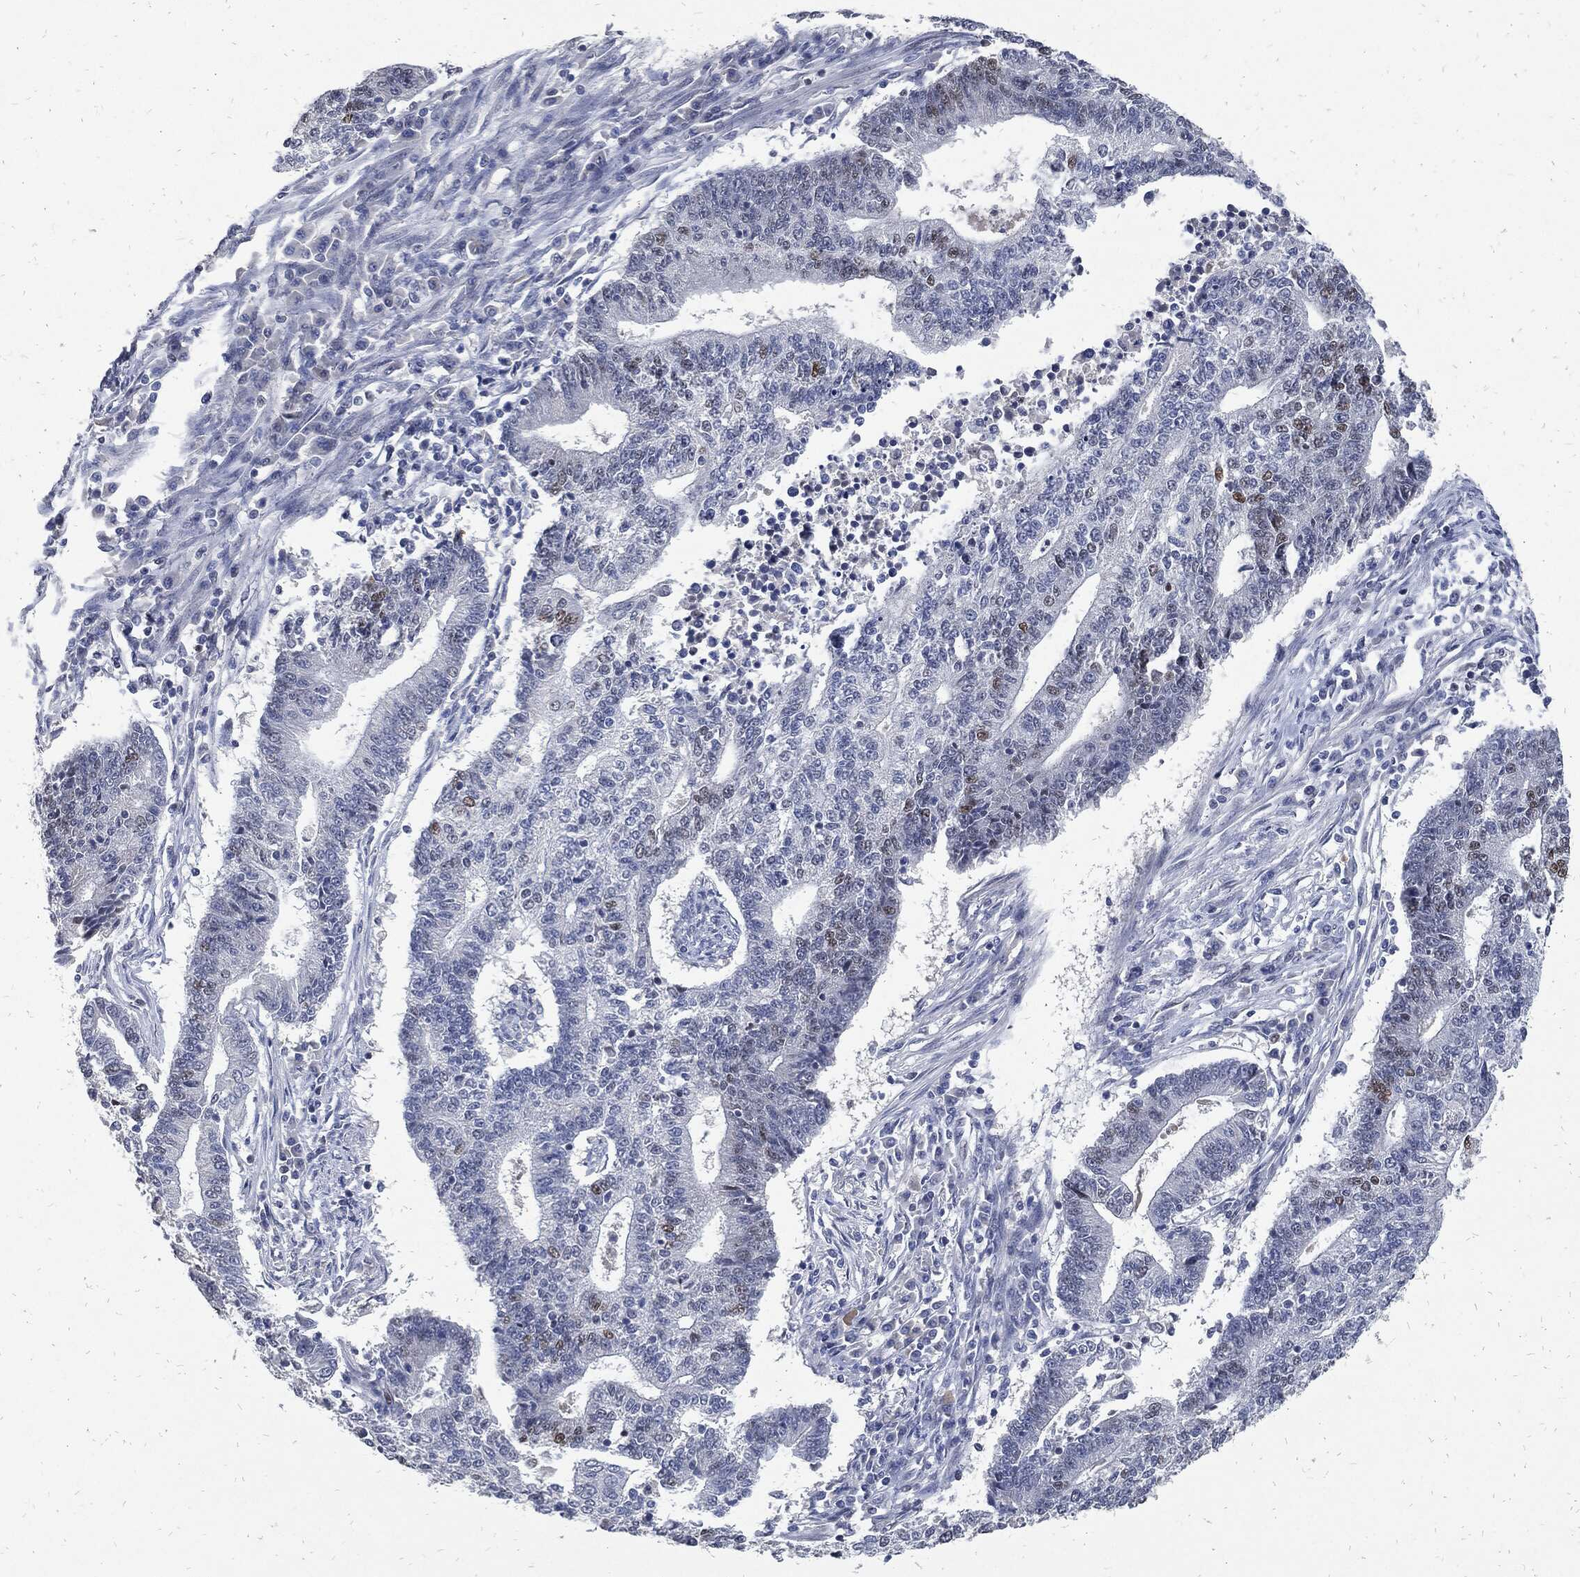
{"staining": {"intensity": "moderate", "quantity": "<25%", "location": "nuclear"}, "tissue": "endometrial cancer", "cell_type": "Tumor cells", "image_type": "cancer", "snomed": [{"axis": "morphology", "description": "Adenocarcinoma, NOS"}, {"axis": "topography", "description": "Uterus"}, {"axis": "topography", "description": "Endometrium"}], "caption": "A high-resolution histopathology image shows immunohistochemistry (IHC) staining of endometrial cancer (adenocarcinoma), which displays moderate nuclear expression in about <25% of tumor cells. (IHC, brightfield microscopy, high magnification).", "gene": "JUN", "patient": {"sex": "female", "age": 54}}